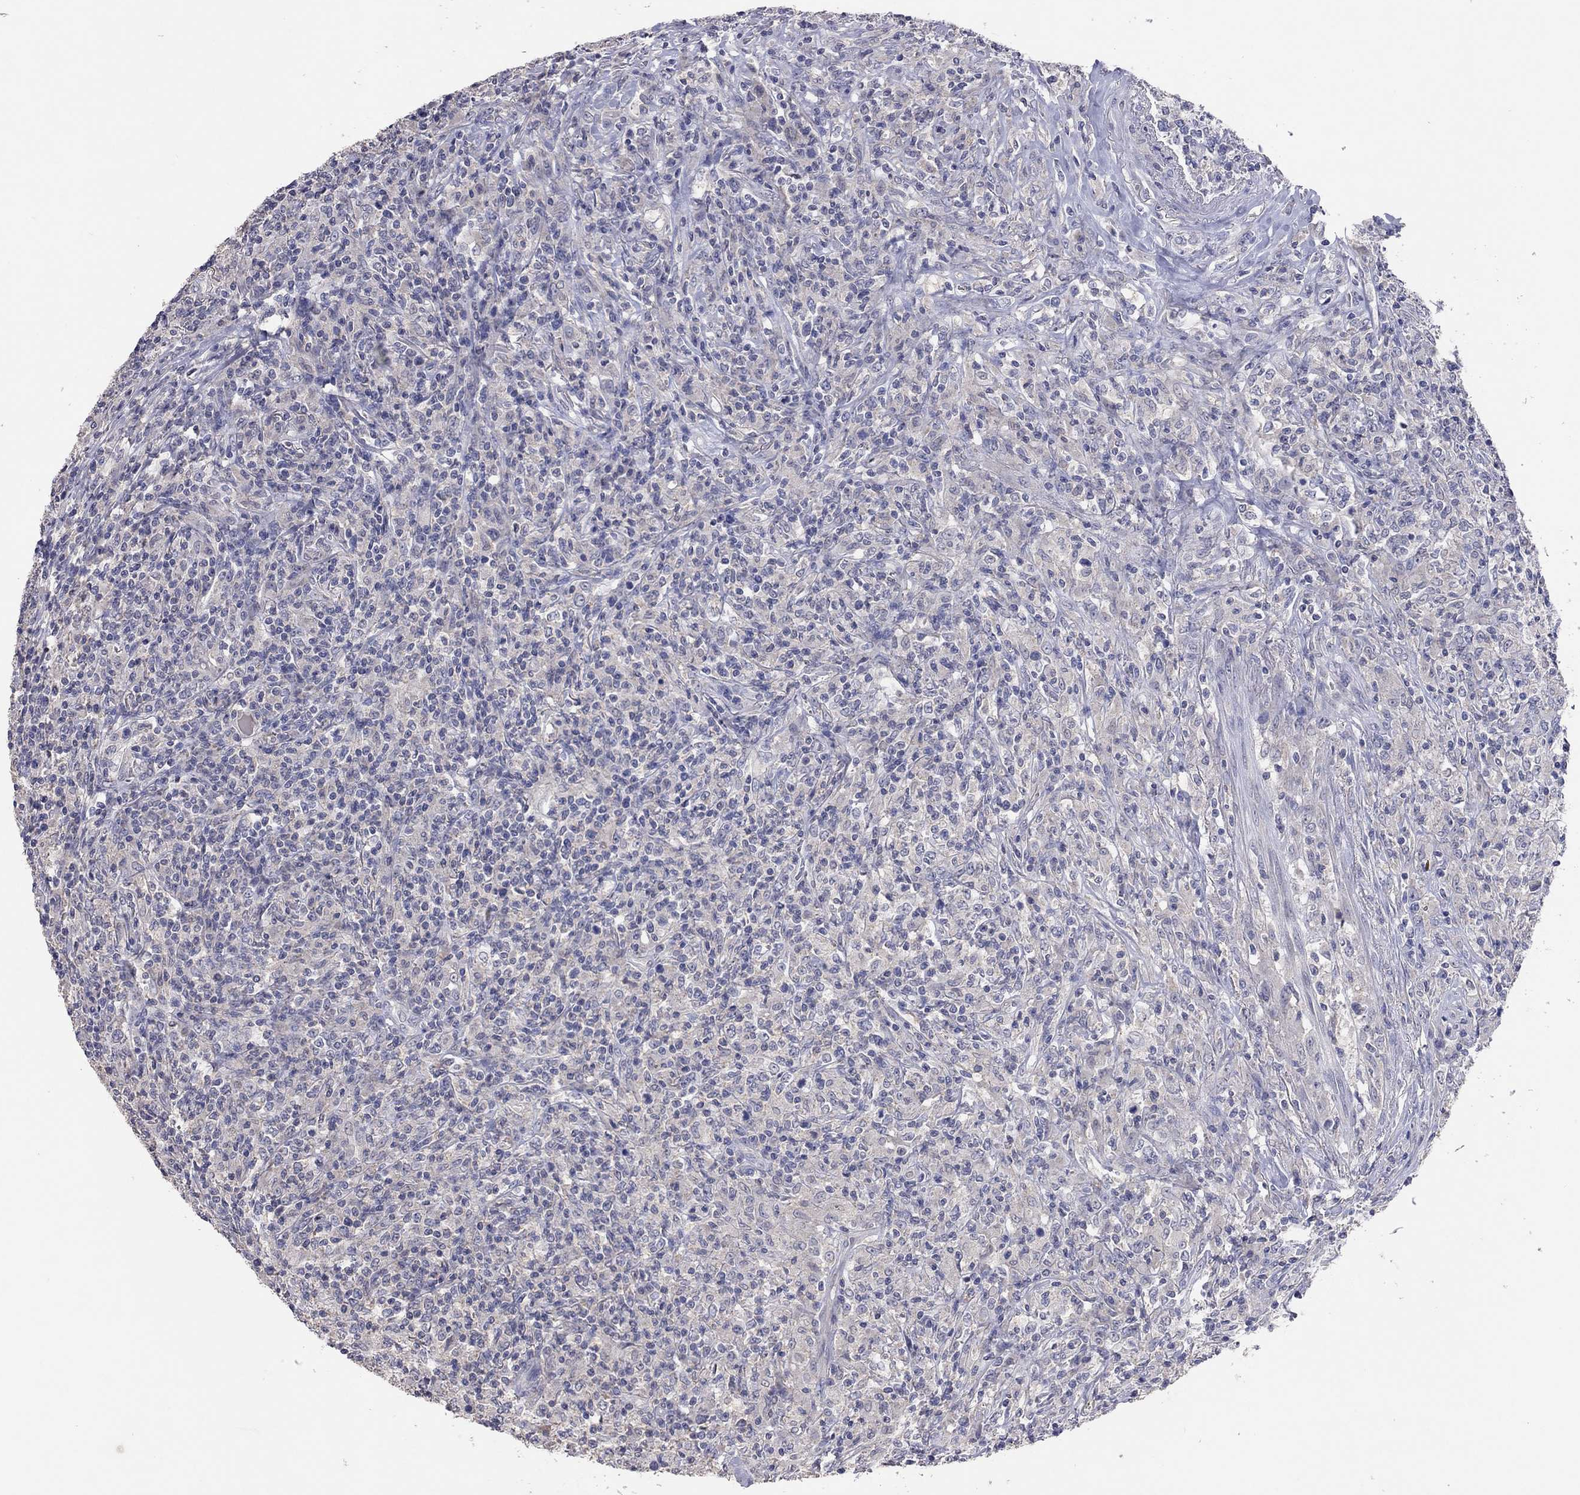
{"staining": {"intensity": "negative", "quantity": "none", "location": "none"}, "tissue": "lymphoma", "cell_type": "Tumor cells", "image_type": "cancer", "snomed": [{"axis": "morphology", "description": "Malignant lymphoma, non-Hodgkin's type, High grade"}, {"axis": "topography", "description": "Lung"}], "caption": "A histopathology image of human lymphoma is negative for staining in tumor cells. (IHC, brightfield microscopy, high magnification).", "gene": "MMP13", "patient": {"sex": "male", "age": 79}}